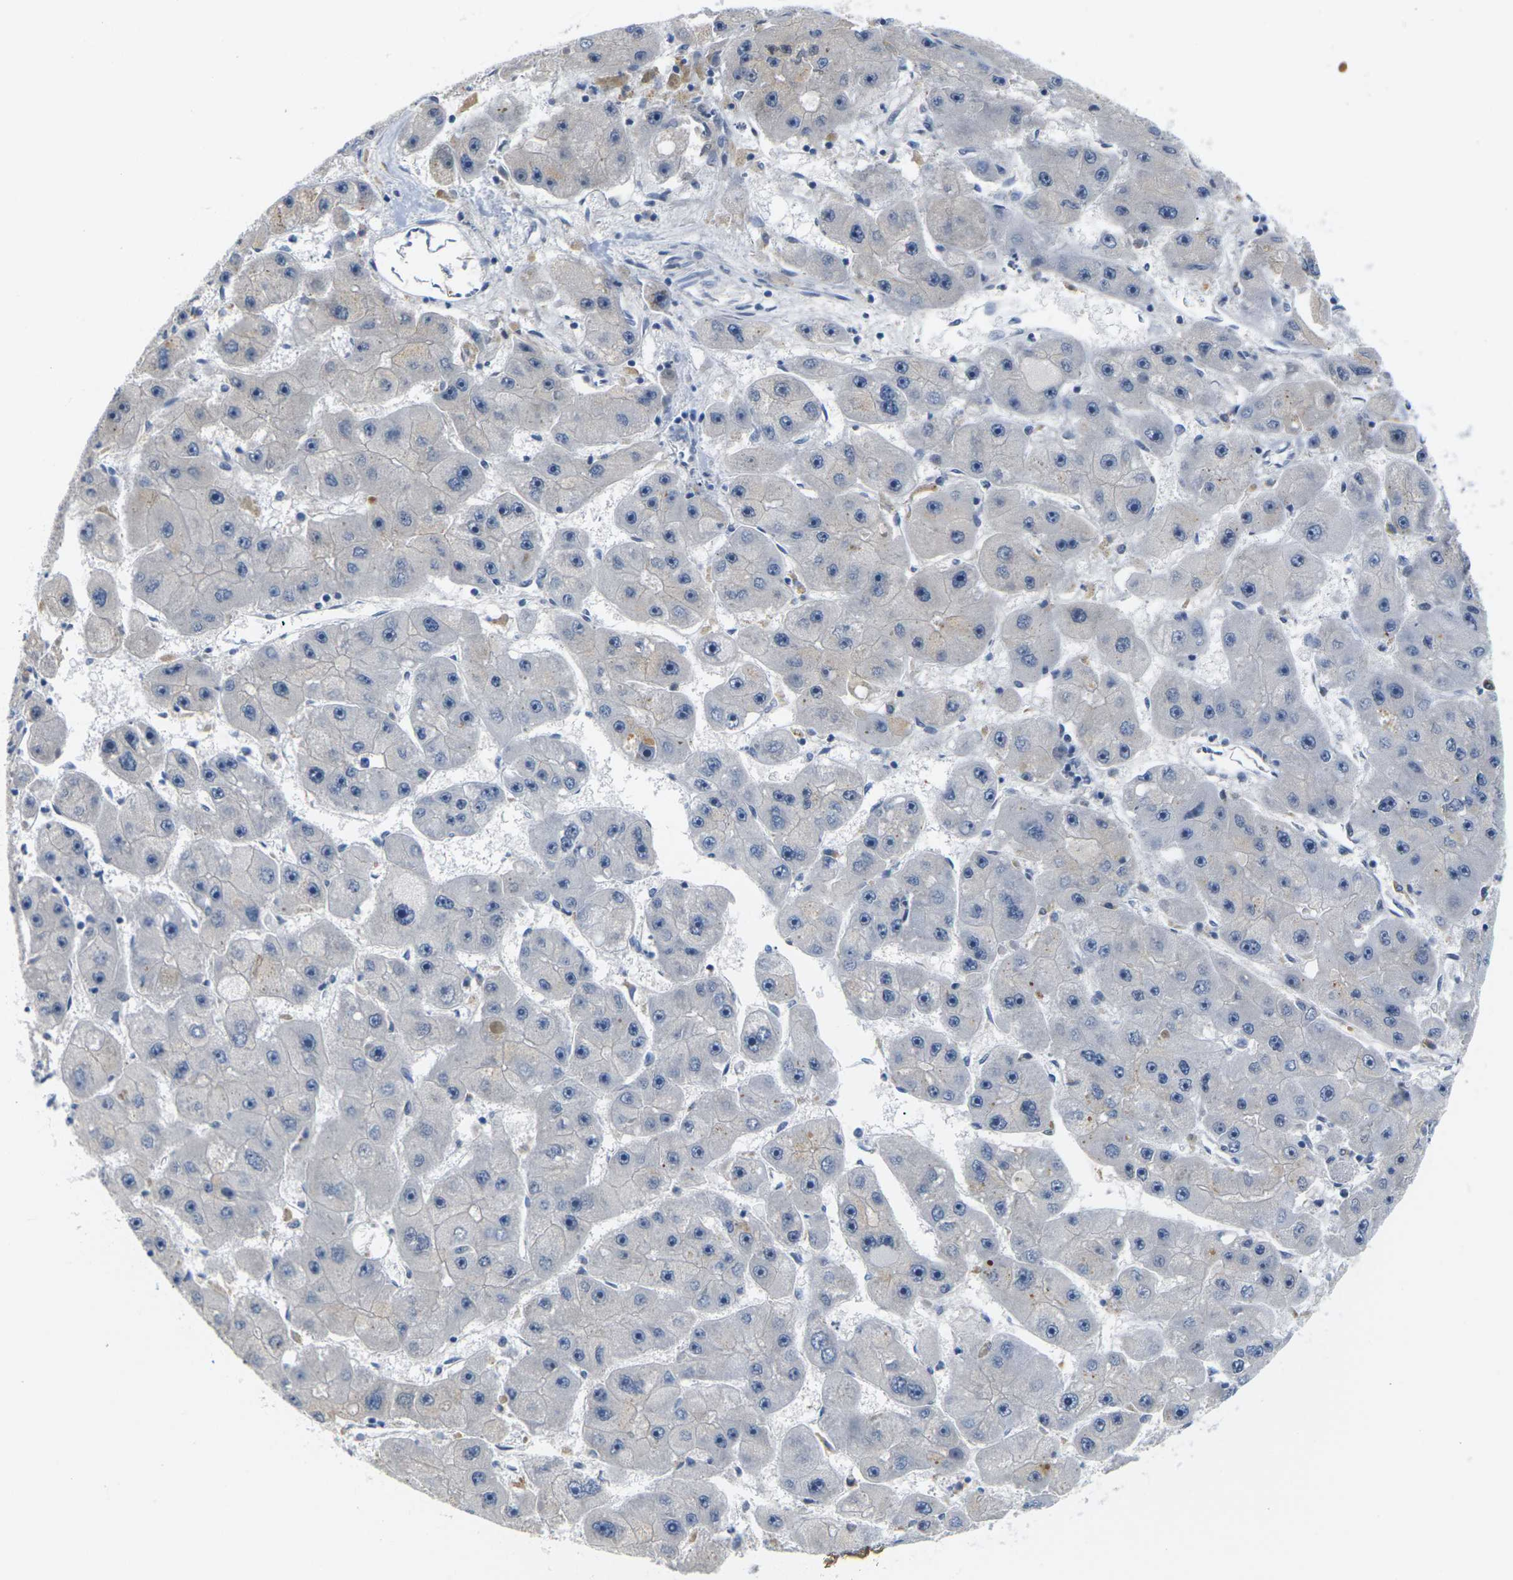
{"staining": {"intensity": "weak", "quantity": "<25%", "location": "cytoplasmic/membranous"}, "tissue": "liver cancer", "cell_type": "Tumor cells", "image_type": "cancer", "snomed": [{"axis": "morphology", "description": "Carcinoma, Hepatocellular, NOS"}, {"axis": "topography", "description": "Liver"}], "caption": "Liver cancer was stained to show a protein in brown. There is no significant expression in tumor cells.", "gene": "PKP2", "patient": {"sex": "female", "age": 61}}